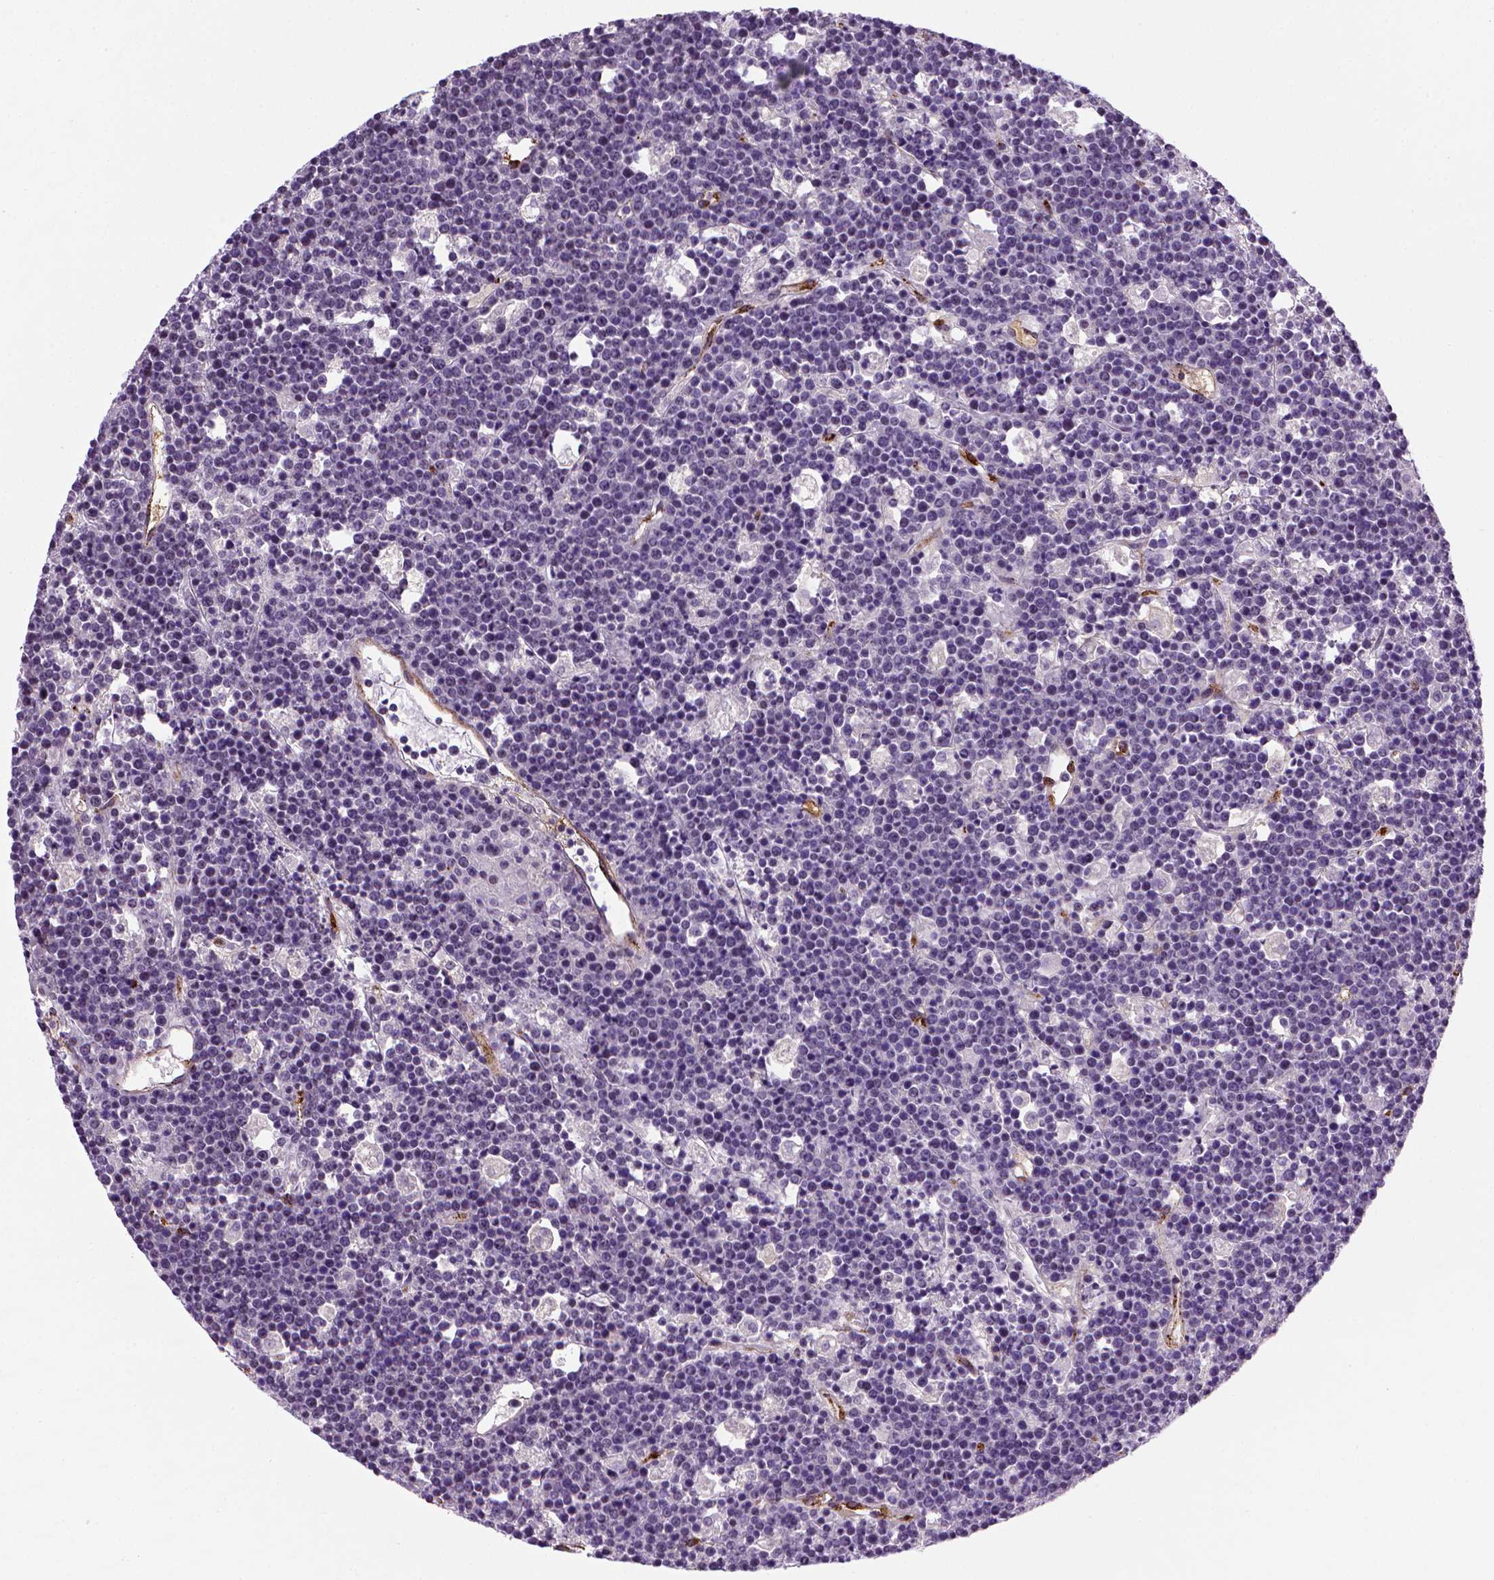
{"staining": {"intensity": "negative", "quantity": "none", "location": "none"}, "tissue": "lymphoma", "cell_type": "Tumor cells", "image_type": "cancer", "snomed": [{"axis": "morphology", "description": "Malignant lymphoma, non-Hodgkin's type, High grade"}, {"axis": "topography", "description": "Ovary"}], "caption": "The photomicrograph demonstrates no significant expression in tumor cells of lymphoma.", "gene": "VWF", "patient": {"sex": "female", "age": 56}}